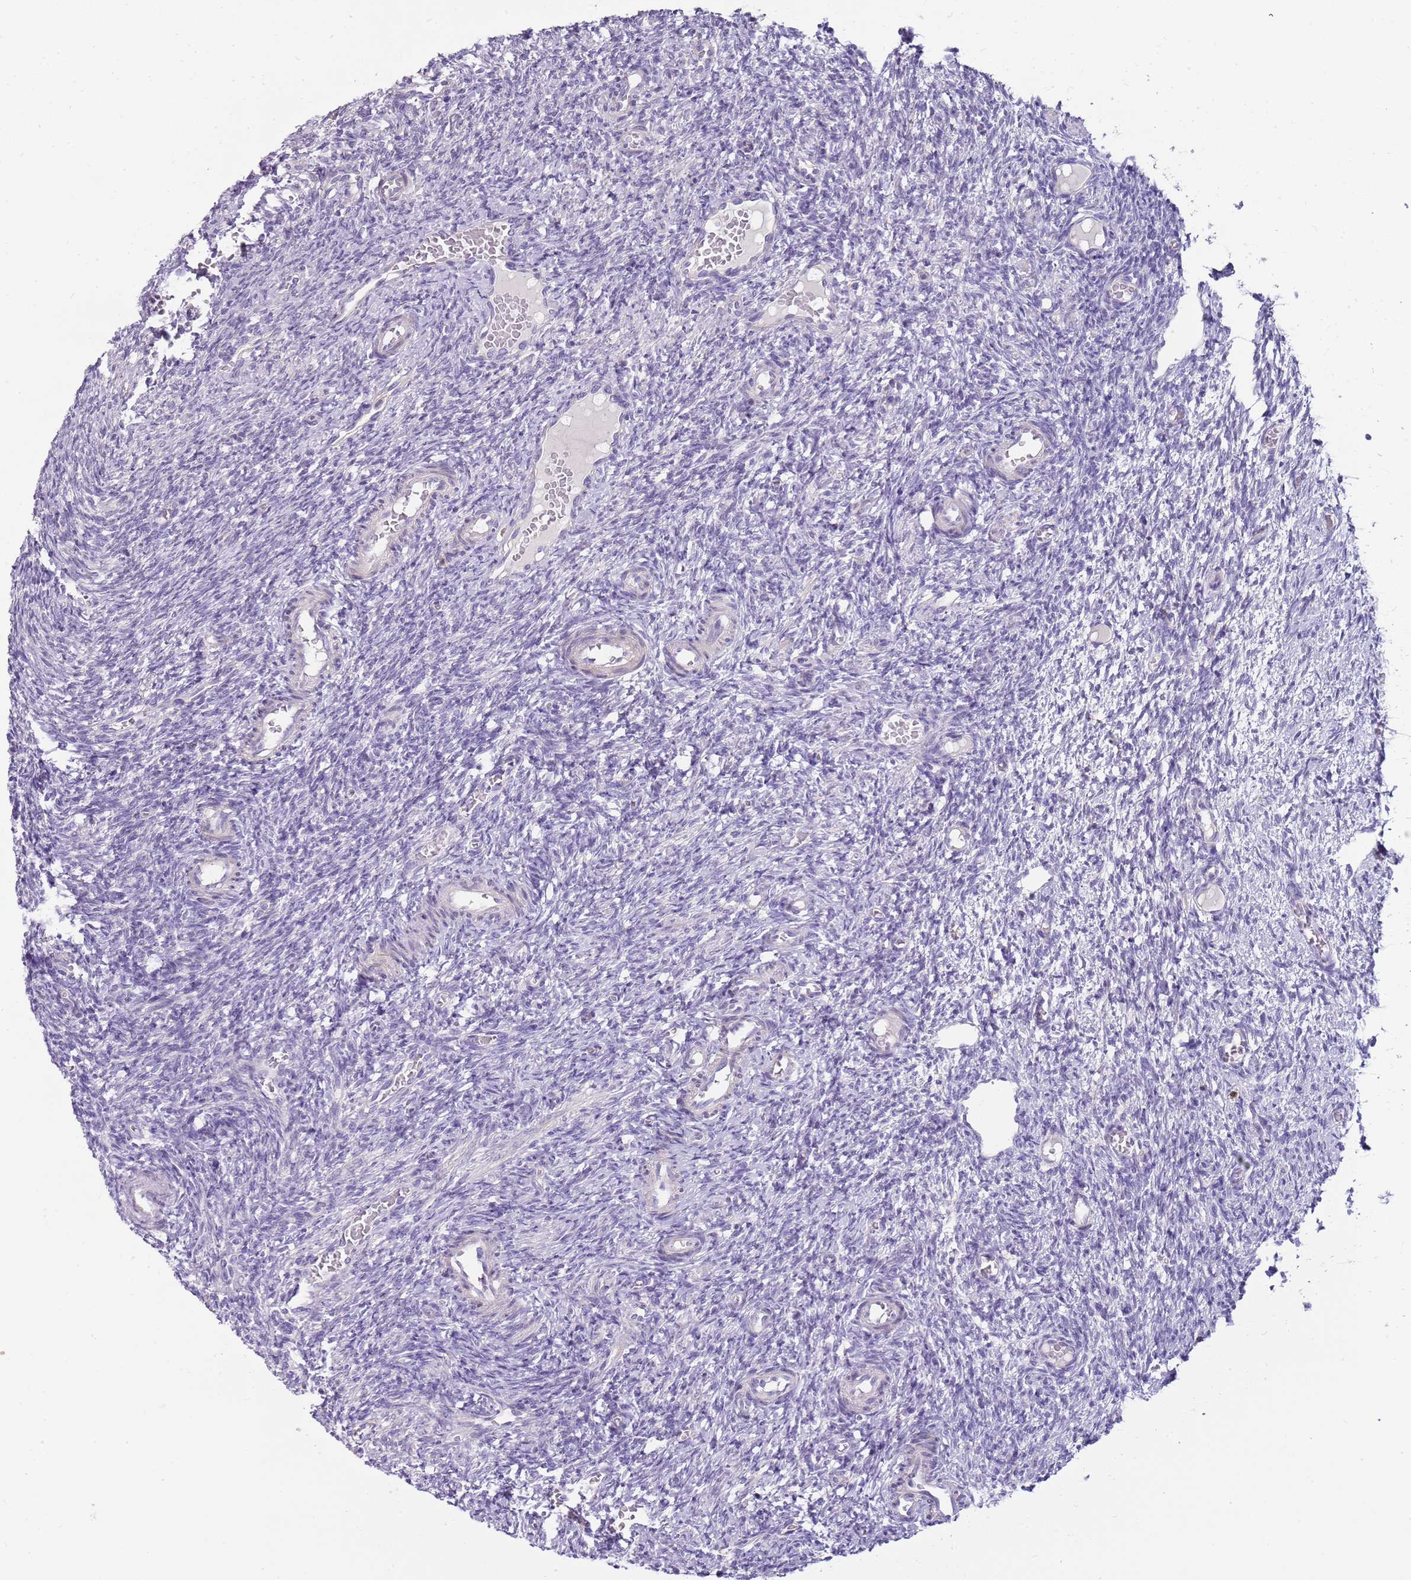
{"staining": {"intensity": "weak", "quantity": "<25%", "location": "cytoplasmic/membranous"}, "tissue": "ovary", "cell_type": "Follicle cells", "image_type": "normal", "snomed": [{"axis": "morphology", "description": "Normal tissue, NOS"}, {"axis": "topography", "description": "Ovary"}], "caption": "DAB immunohistochemical staining of benign human ovary displays no significant staining in follicle cells.", "gene": "DIPK1C", "patient": {"sex": "female", "age": 27}}